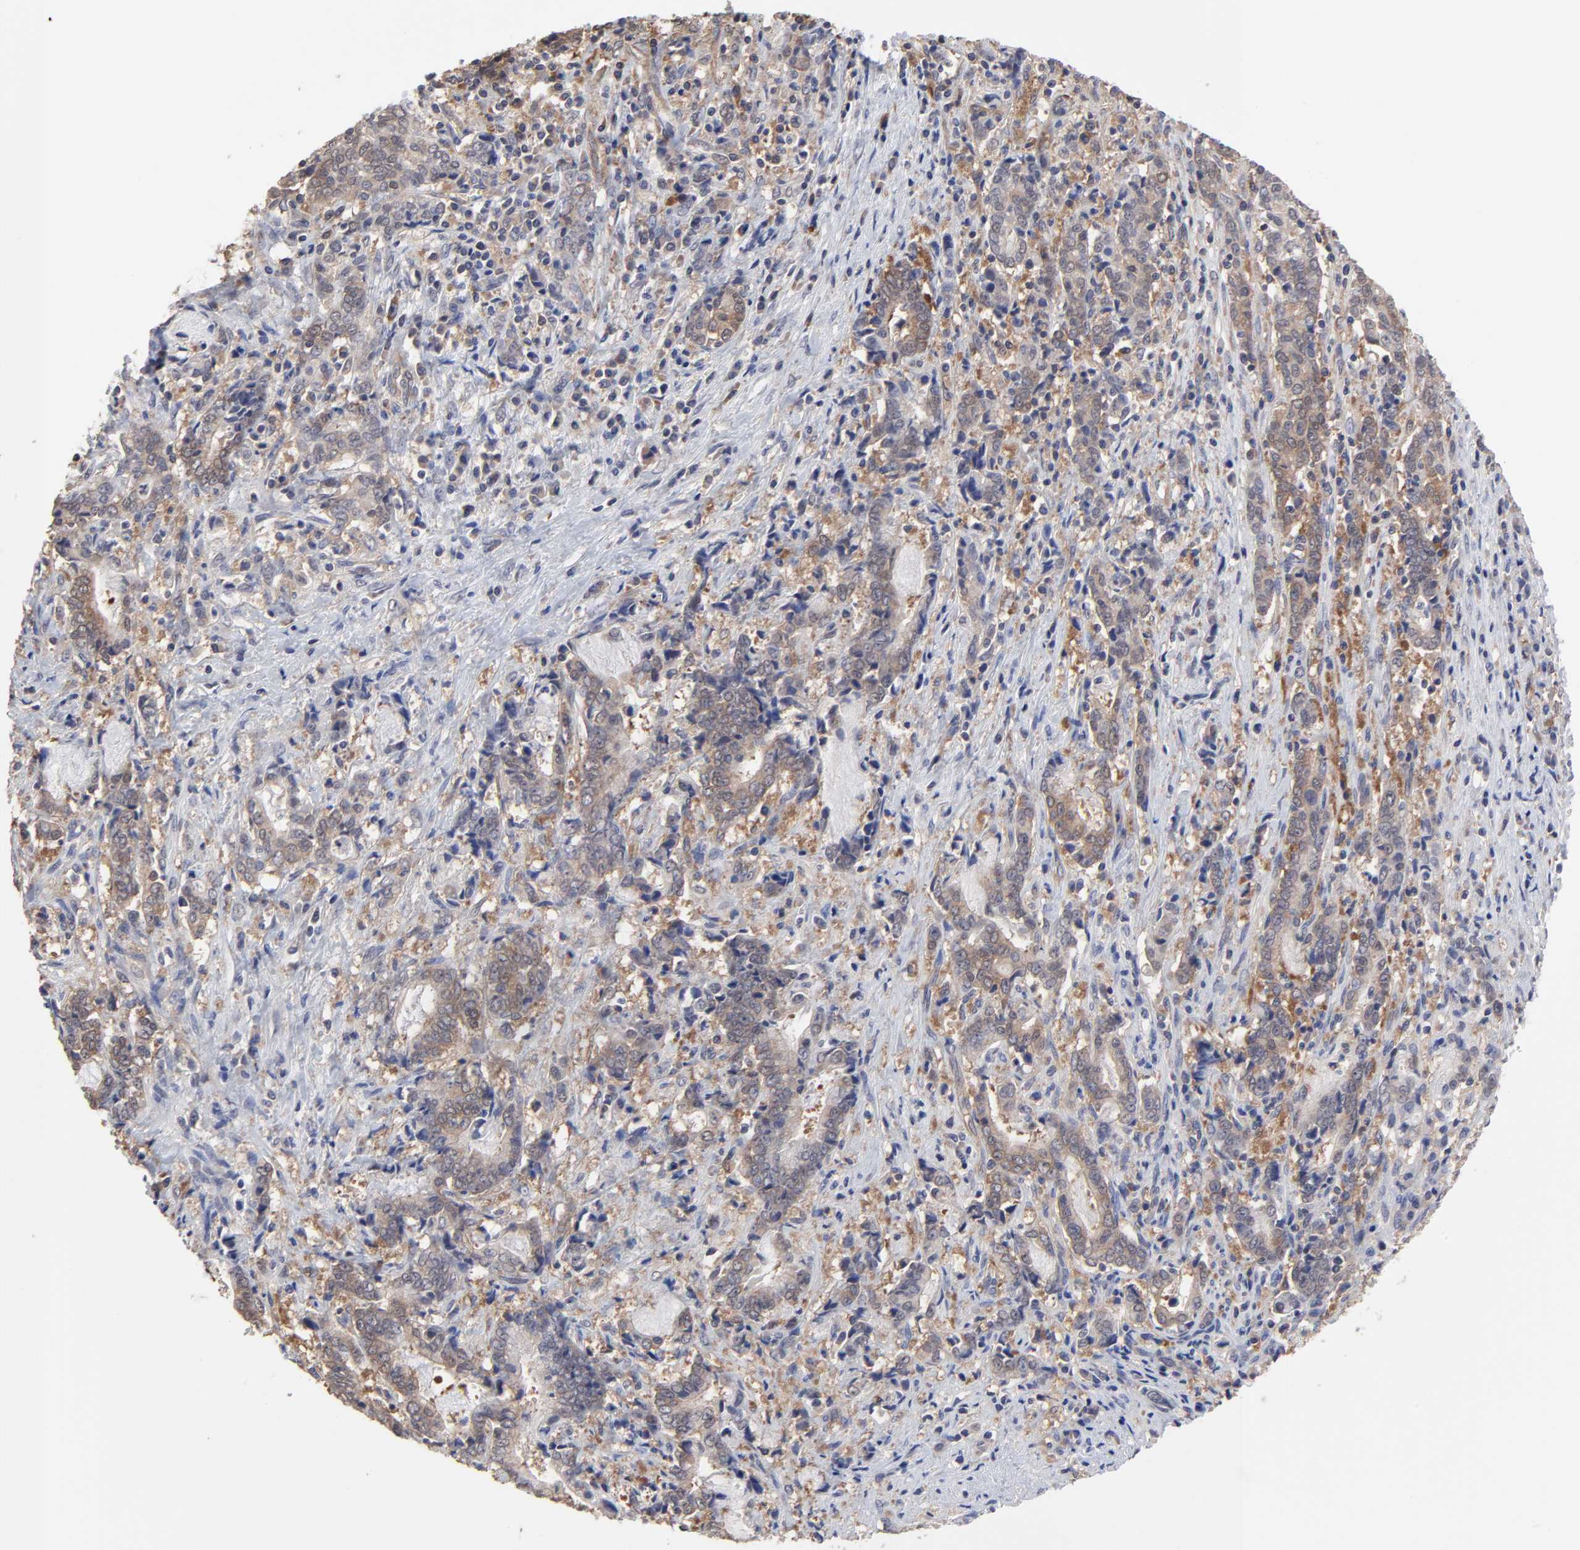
{"staining": {"intensity": "moderate", "quantity": "25%-75%", "location": "cytoplasmic/membranous"}, "tissue": "liver cancer", "cell_type": "Tumor cells", "image_type": "cancer", "snomed": [{"axis": "morphology", "description": "Cholangiocarcinoma"}, {"axis": "topography", "description": "Liver"}], "caption": "An immunohistochemistry micrograph of tumor tissue is shown. Protein staining in brown highlights moderate cytoplasmic/membranous positivity in cholangiocarcinoma (liver) within tumor cells.", "gene": "CCT2", "patient": {"sex": "male", "age": 57}}